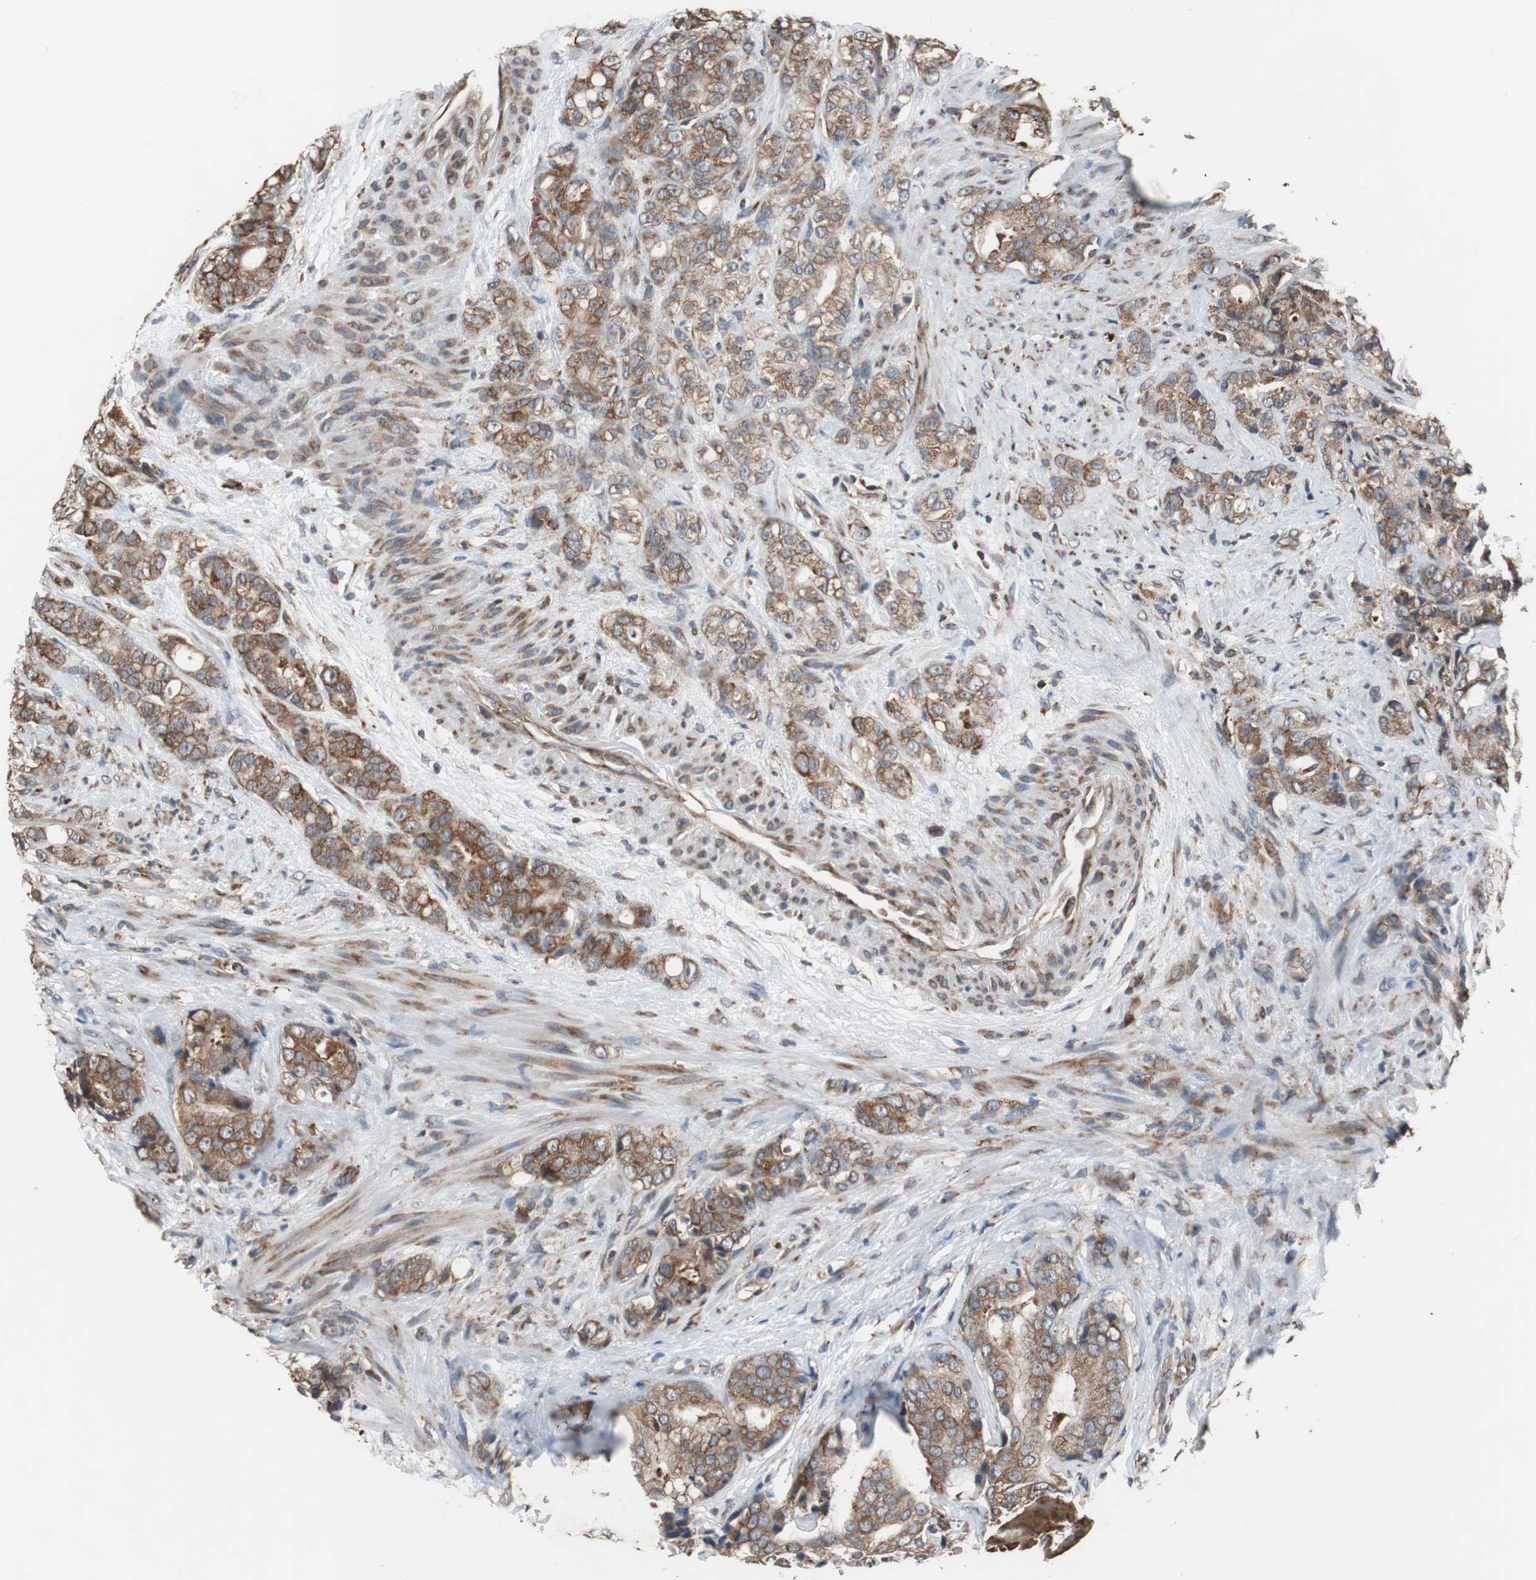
{"staining": {"intensity": "strong", "quantity": ">75%", "location": "cytoplasmic/membranous"}, "tissue": "prostate cancer", "cell_type": "Tumor cells", "image_type": "cancer", "snomed": [{"axis": "morphology", "description": "Adenocarcinoma, Low grade"}, {"axis": "topography", "description": "Prostate"}], "caption": "A brown stain highlights strong cytoplasmic/membranous staining of a protein in human adenocarcinoma (low-grade) (prostate) tumor cells.", "gene": "USP10", "patient": {"sex": "male", "age": 58}}